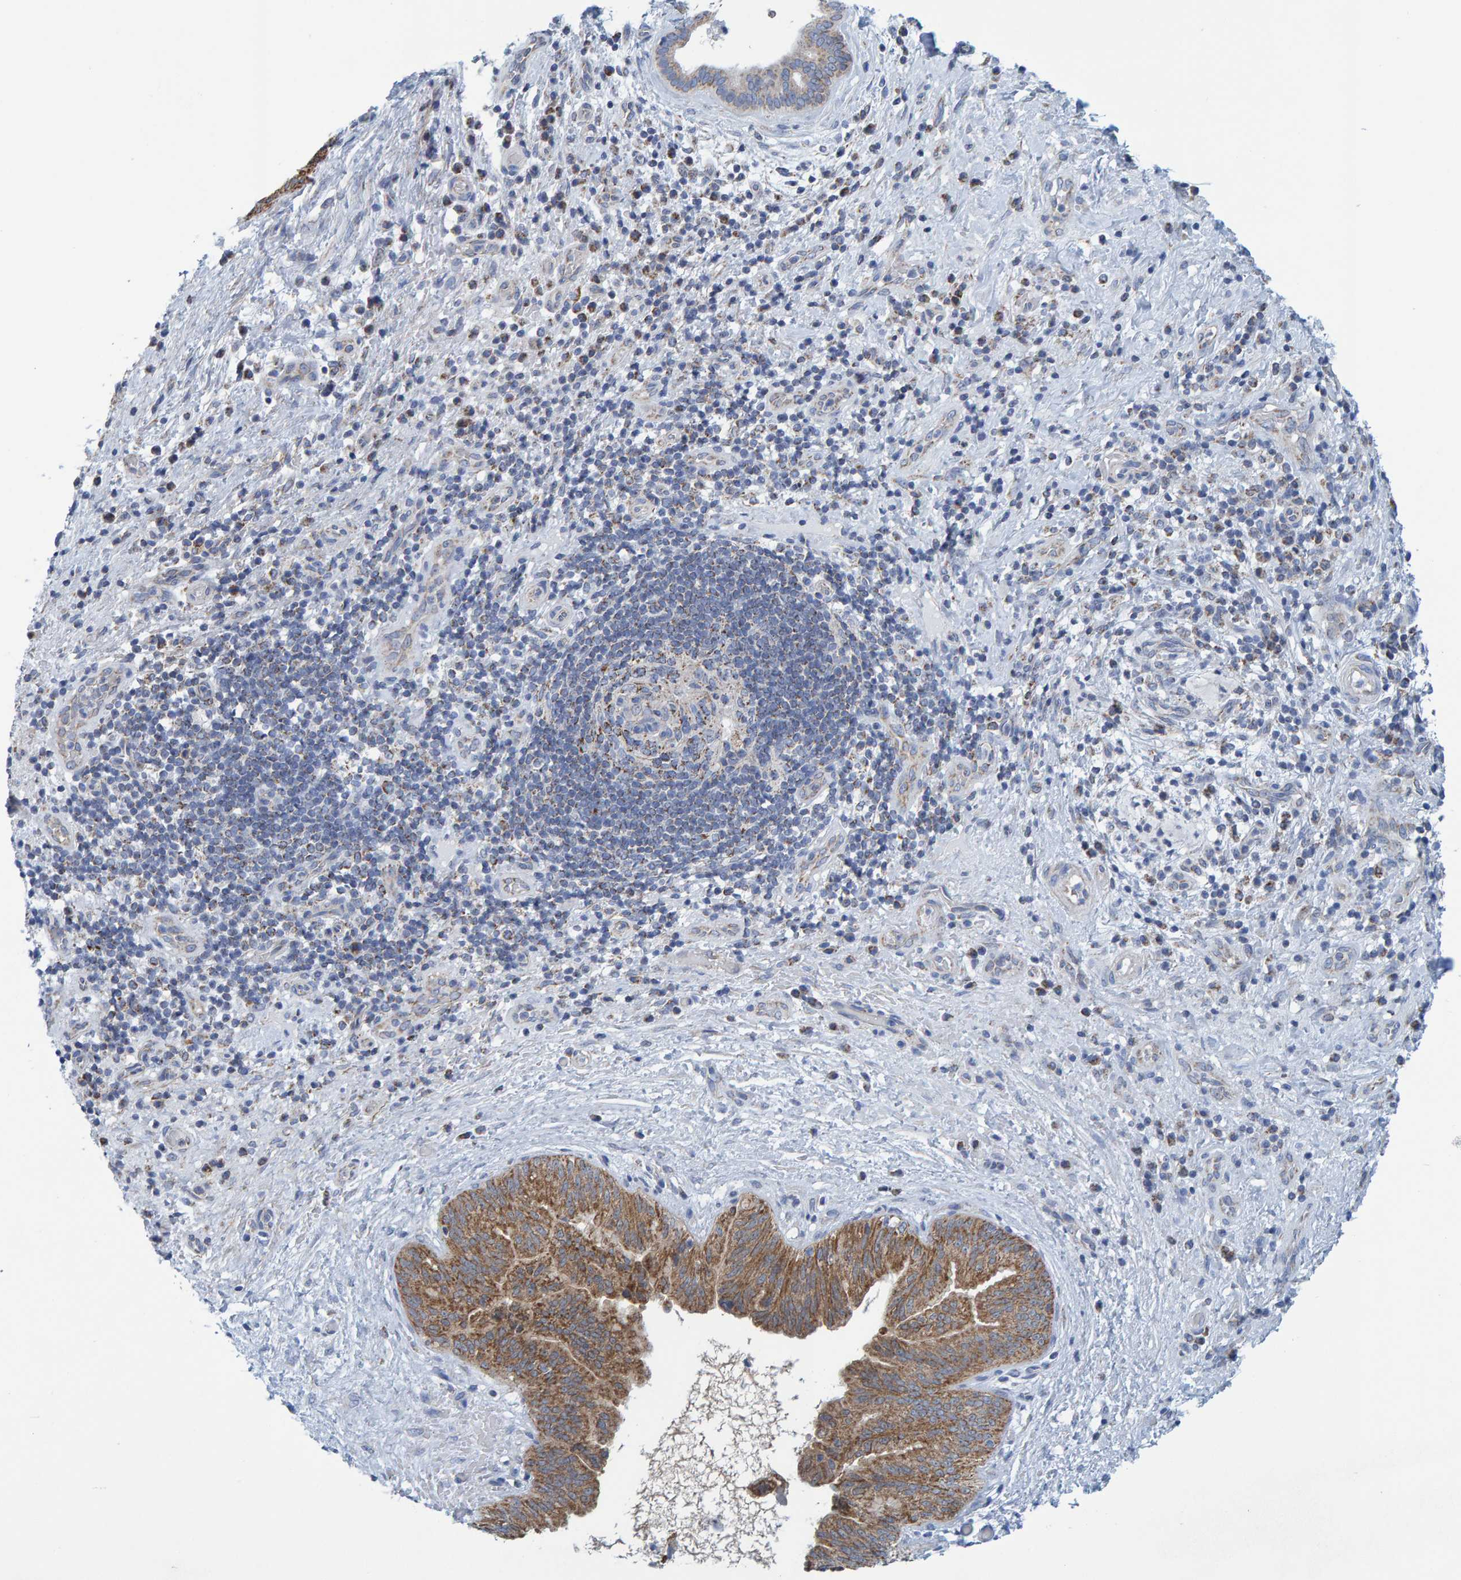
{"staining": {"intensity": "moderate", "quantity": ">75%", "location": "cytoplasmic/membranous"}, "tissue": "liver cancer", "cell_type": "Tumor cells", "image_type": "cancer", "snomed": [{"axis": "morphology", "description": "Cholangiocarcinoma"}, {"axis": "topography", "description": "Liver"}], "caption": "Liver cholangiocarcinoma stained with immunohistochemistry reveals moderate cytoplasmic/membranous positivity in about >75% of tumor cells. (Stains: DAB in brown, nuclei in blue, Microscopy: brightfield microscopy at high magnification).", "gene": "MRPS7", "patient": {"sex": "female", "age": 38}}